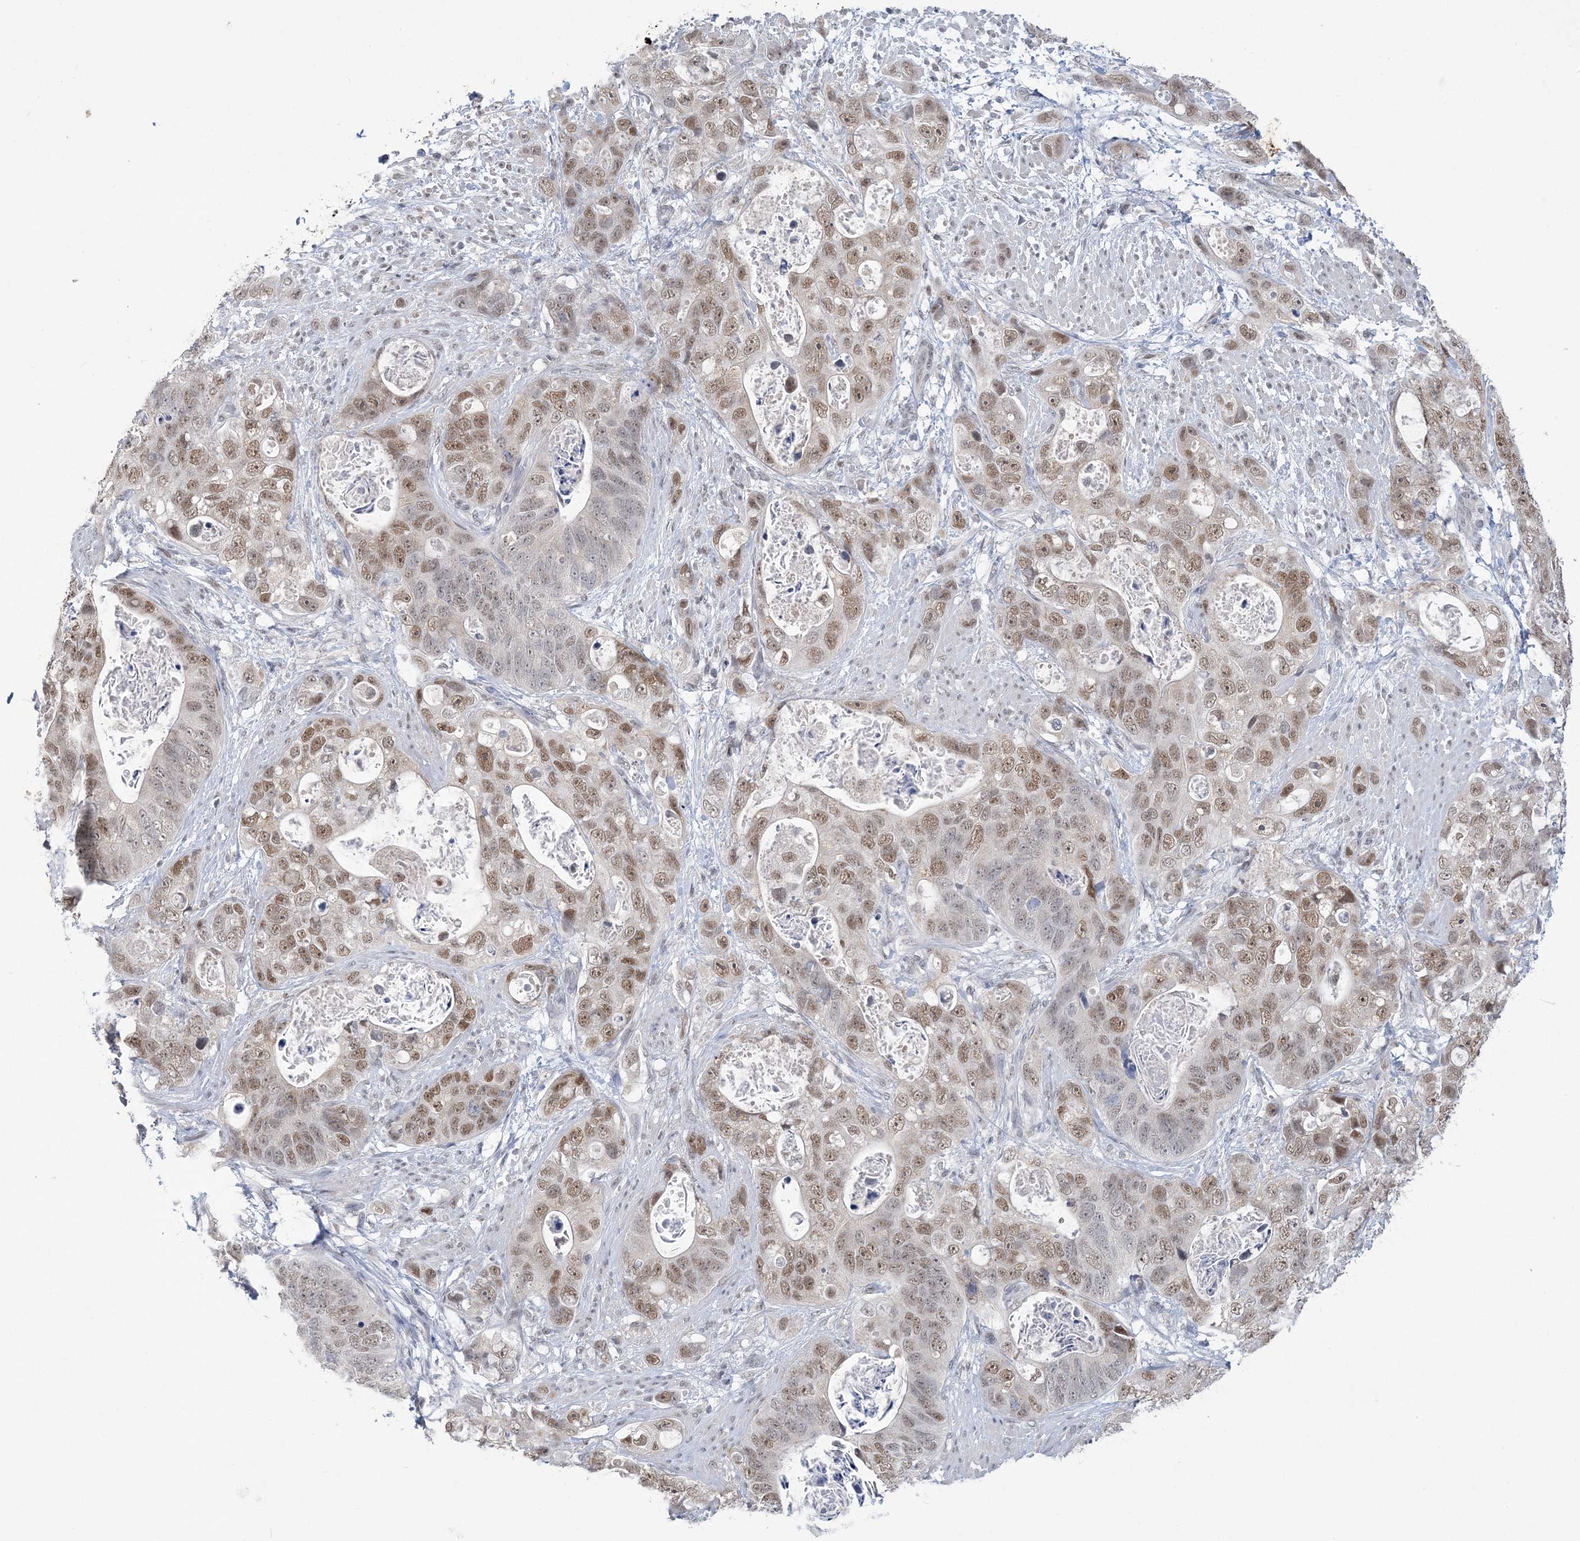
{"staining": {"intensity": "moderate", "quantity": "25%-75%", "location": "nuclear"}, "tissue": "stomach cancer", "cell_type": "Tumor cells", "image_type": "cancer", "snomed": [{"axis": "morphology", "description": "Adenocarcinoma, NOS"}, {"axis": "topography", "description": "Stomach"}], "caption": "Adenocarcinoma (stomach) stained with a brown dye demonstrates moderate nuclear positive expression in approximately 25%-75% of tumor cells.", "gene": "ZBTB7A", "patient": {"sex": "female", "age": 89}}